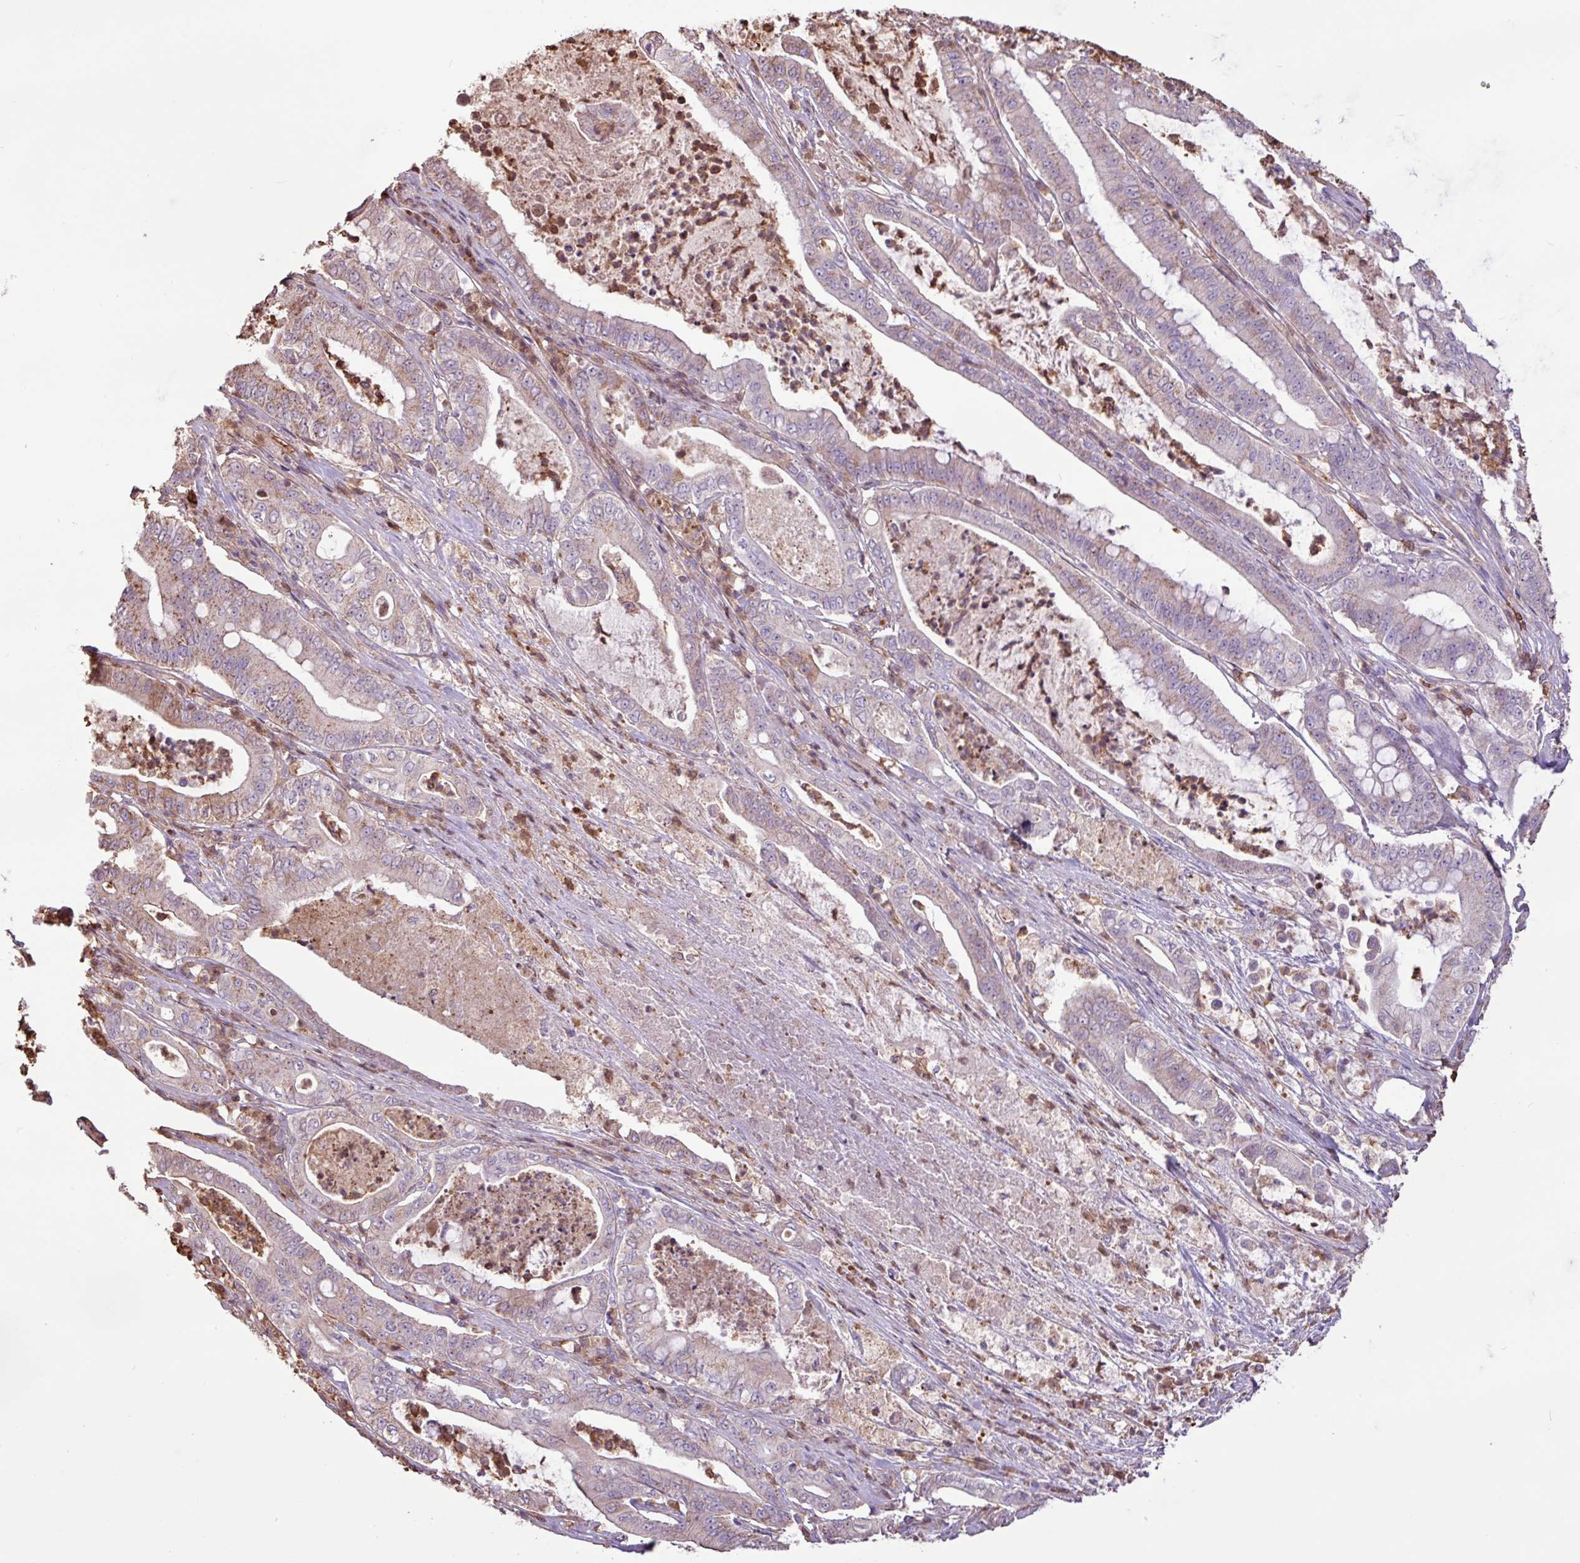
{"staining": {"intensity": "weak", "quantity": "<25%", "location": "cytoplasmic/membranous"}, "tissue": "pancreatic cancer", "cell_type": "Tumor cells", "image_type": "cancer", "snomed": [{"axis": "morphology", "description": "Adenocarcinoma, NOS"}, {"axis": "topography", "description": "Pancreas"}], "caption": "This histopathology image is of adenocarcinoma (pancreatic) stained with immunohistochemistry to label a protein in brown with the nuclei are counter-stained blue. There is no staining in tumor cells. (DAB immunohistochemistry visualized using brightfield microscopy, high magnification).", "gene": "CHST11", "patient": {"sex": "male", "age": 71}}